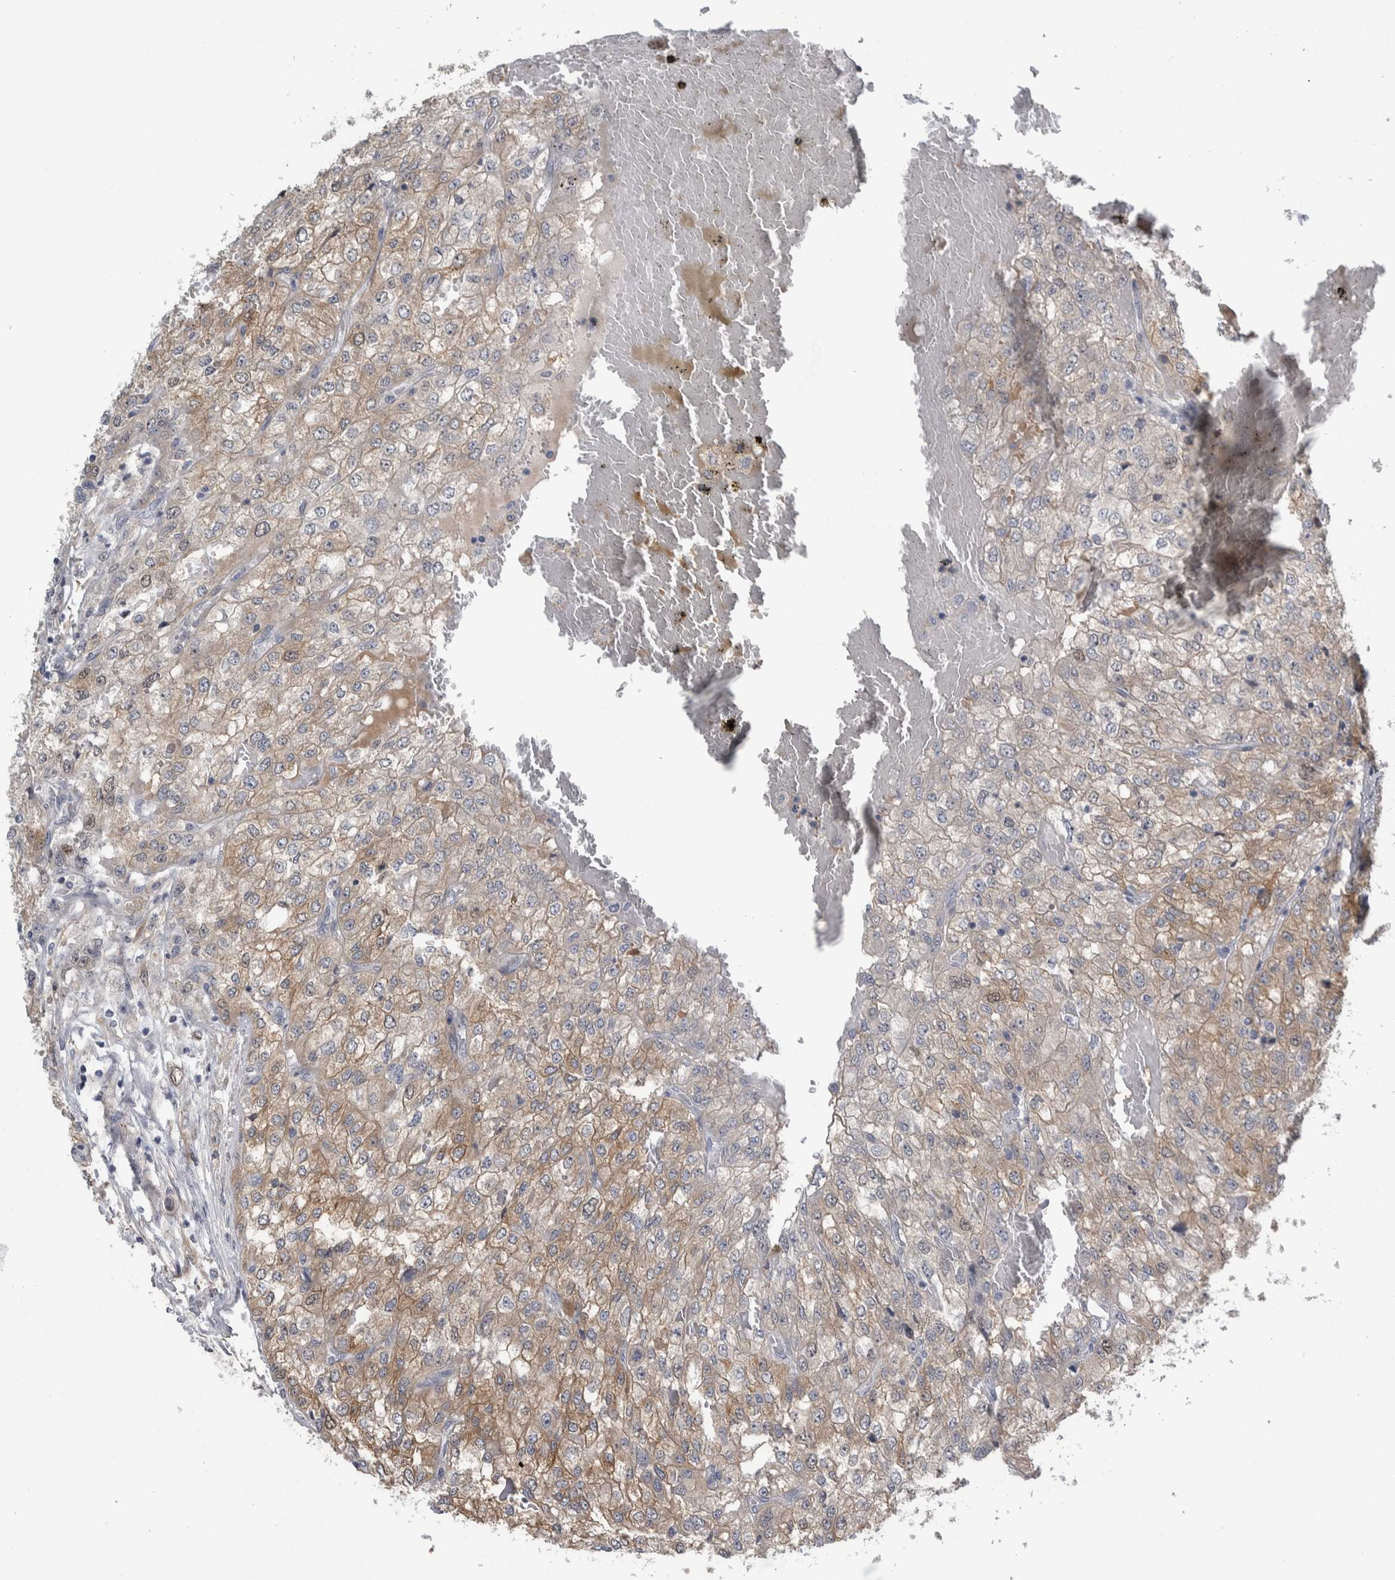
{"staining": {"intensity": "weak", "quantity": ">75%", "location": "cytoplasmic/membranous"}, "tissue": "renal cancer", "cell_type": "Tumor cells", "image_type": "cancer", "snomed": [{"axis": "morphology", "description": "Adenocarcinoma, NOS"}, {"axis": "topography", "description": "Kidney"}], "caption": "A brown stain highlights weak cytoplasmic/membranous positivity of a protein in renal adenocarcinoma tumor cells.", "gene": "COL14A1", "patient": {"sex": "female", "age": 54}}